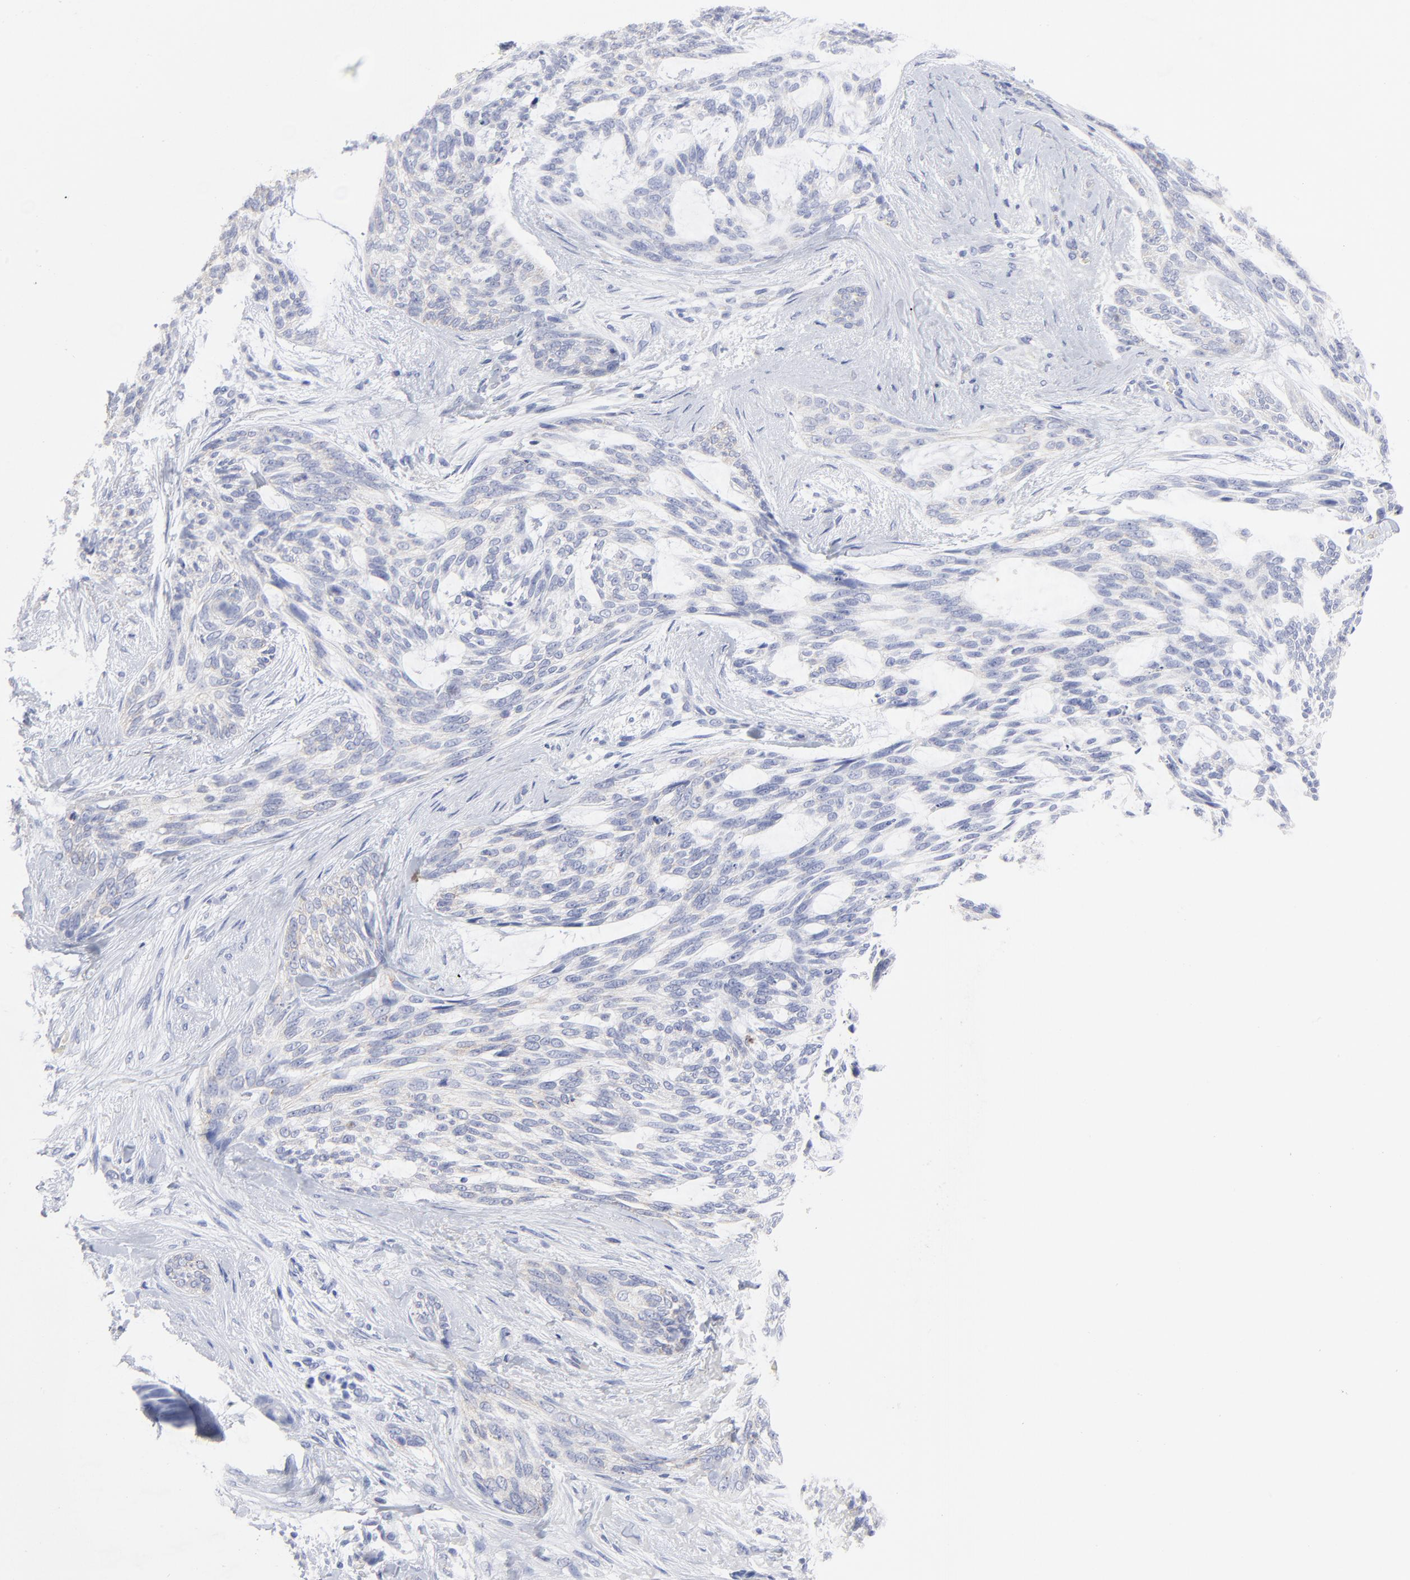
{"staining": {"intensity": "negative", "quantity": "none", "location": "none"}, "tissue": "skin cancer", "cell_type": "Tumor cells", "image_type": "cancer", "snomed": [{"axis": "morphology", "description": "Normal tissue, NOS"}, {"axis": "morphology", "description": "Basal cell carcinoma"}, {"axis": "topography", "description": "Skin"}], "caption": "This image is of skin basal cell carcinoma stained with immunohistochemistry (IHC) to label a protein in brown with the nuclei are counter-stained blue. There is no expression in tumor cells.", "gene": "CNTN3", "patient": {"sex": "female", "age": 71}}